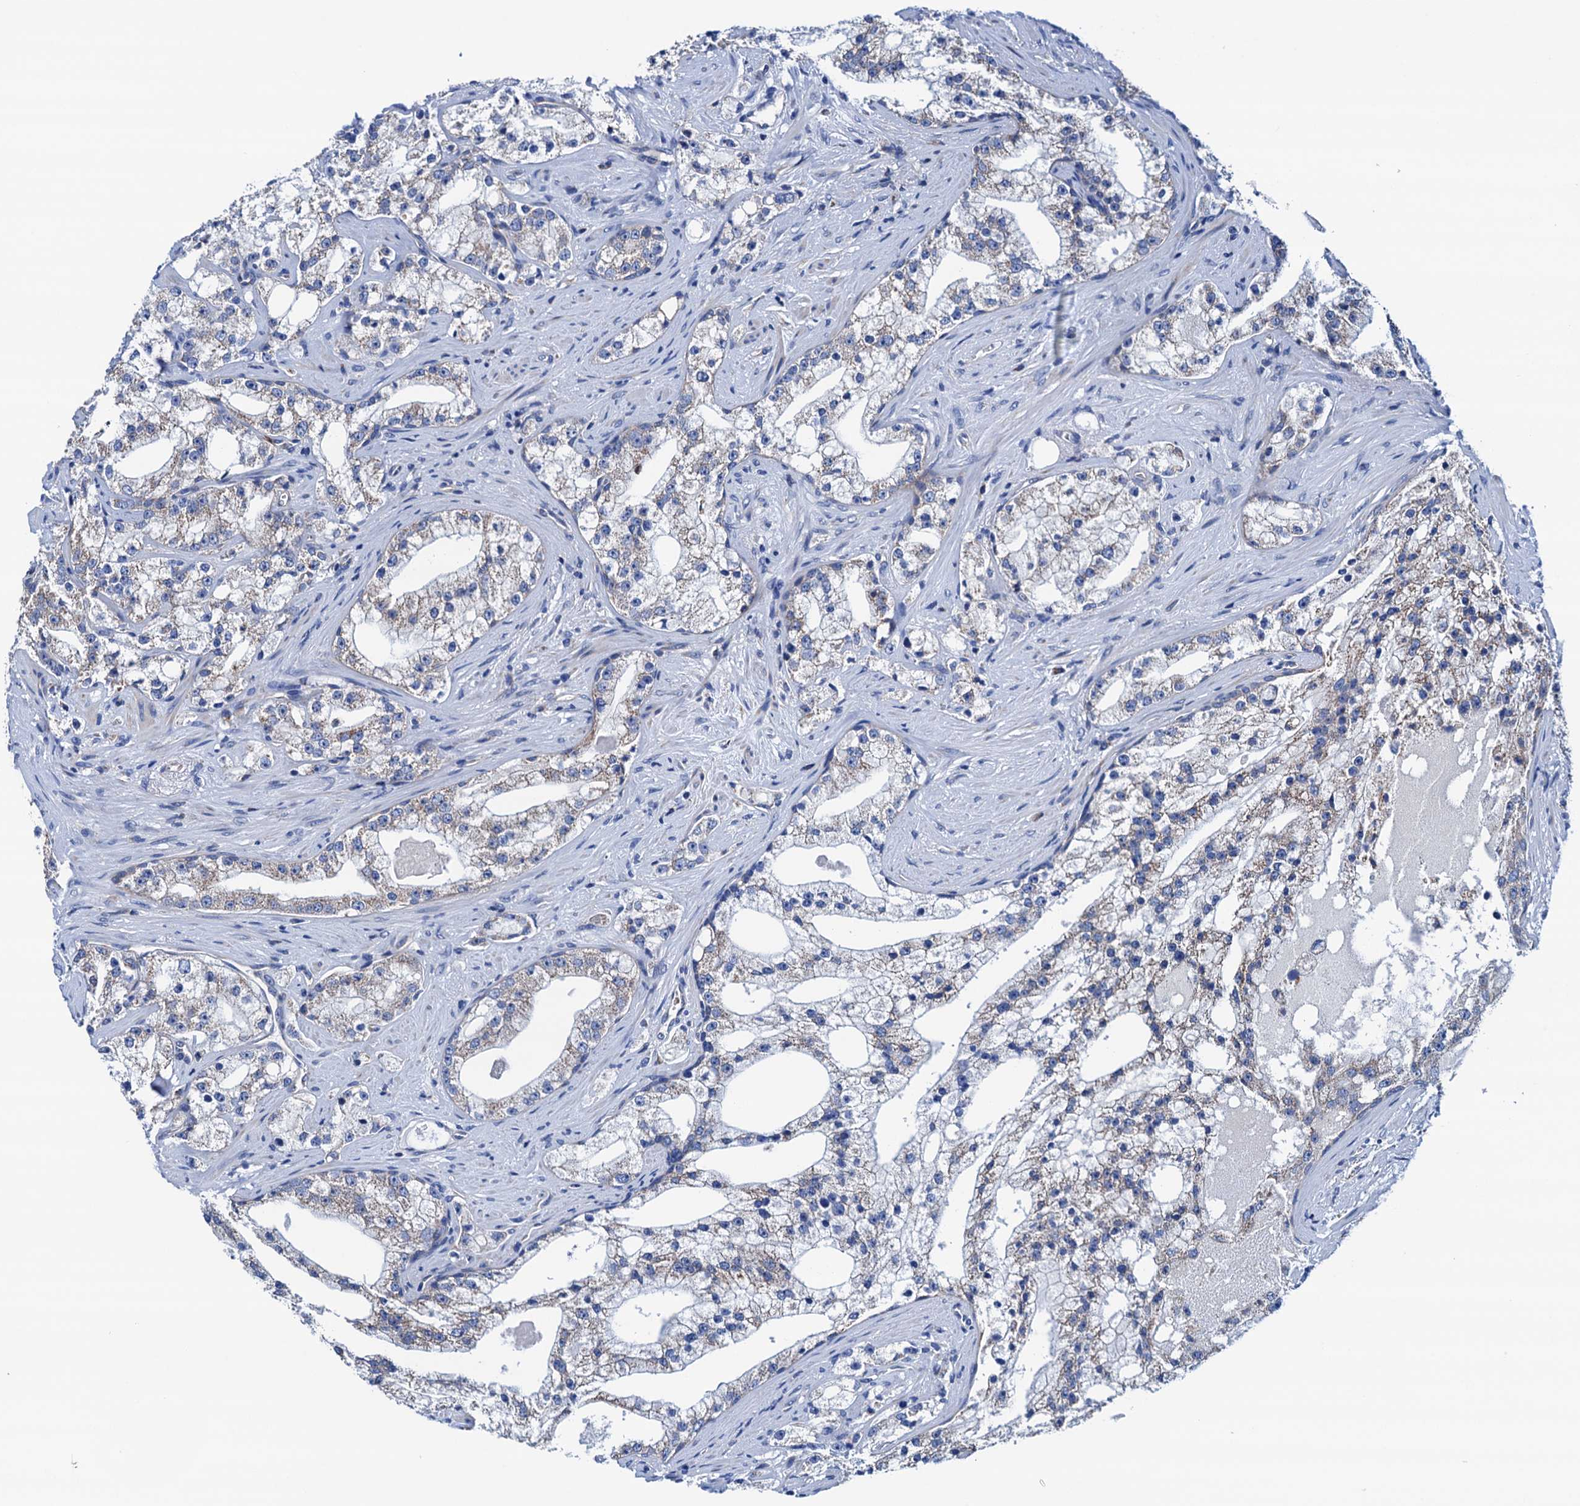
{"staining": {"intensity": "weak", "quantity": "<25%", "location": "cytoplasmic/membranous"}, "tissue": "prostate cancer", "cell_type": "Tumor cells", "image_type": "cancer", "snomed": [{"axis": "morphology", "description": "Adenocarcinoma, High grade"}, {"axis": "topography", "description": "Prostate"}], "caption": "This micrograph is of prostate high-grade adenocarcinoma stained with immunohistochemistry (IHC) to label a protein in brown with the nuclei are counter-stained blue. There is no staining in tumor cells. (Brightfield microscopy of DAB (3,3'-diaminobenzidine) immunohistochemistry at high magnification).", "gene": "RASSF9", "patient": {"sex": "male", "age": 64}}